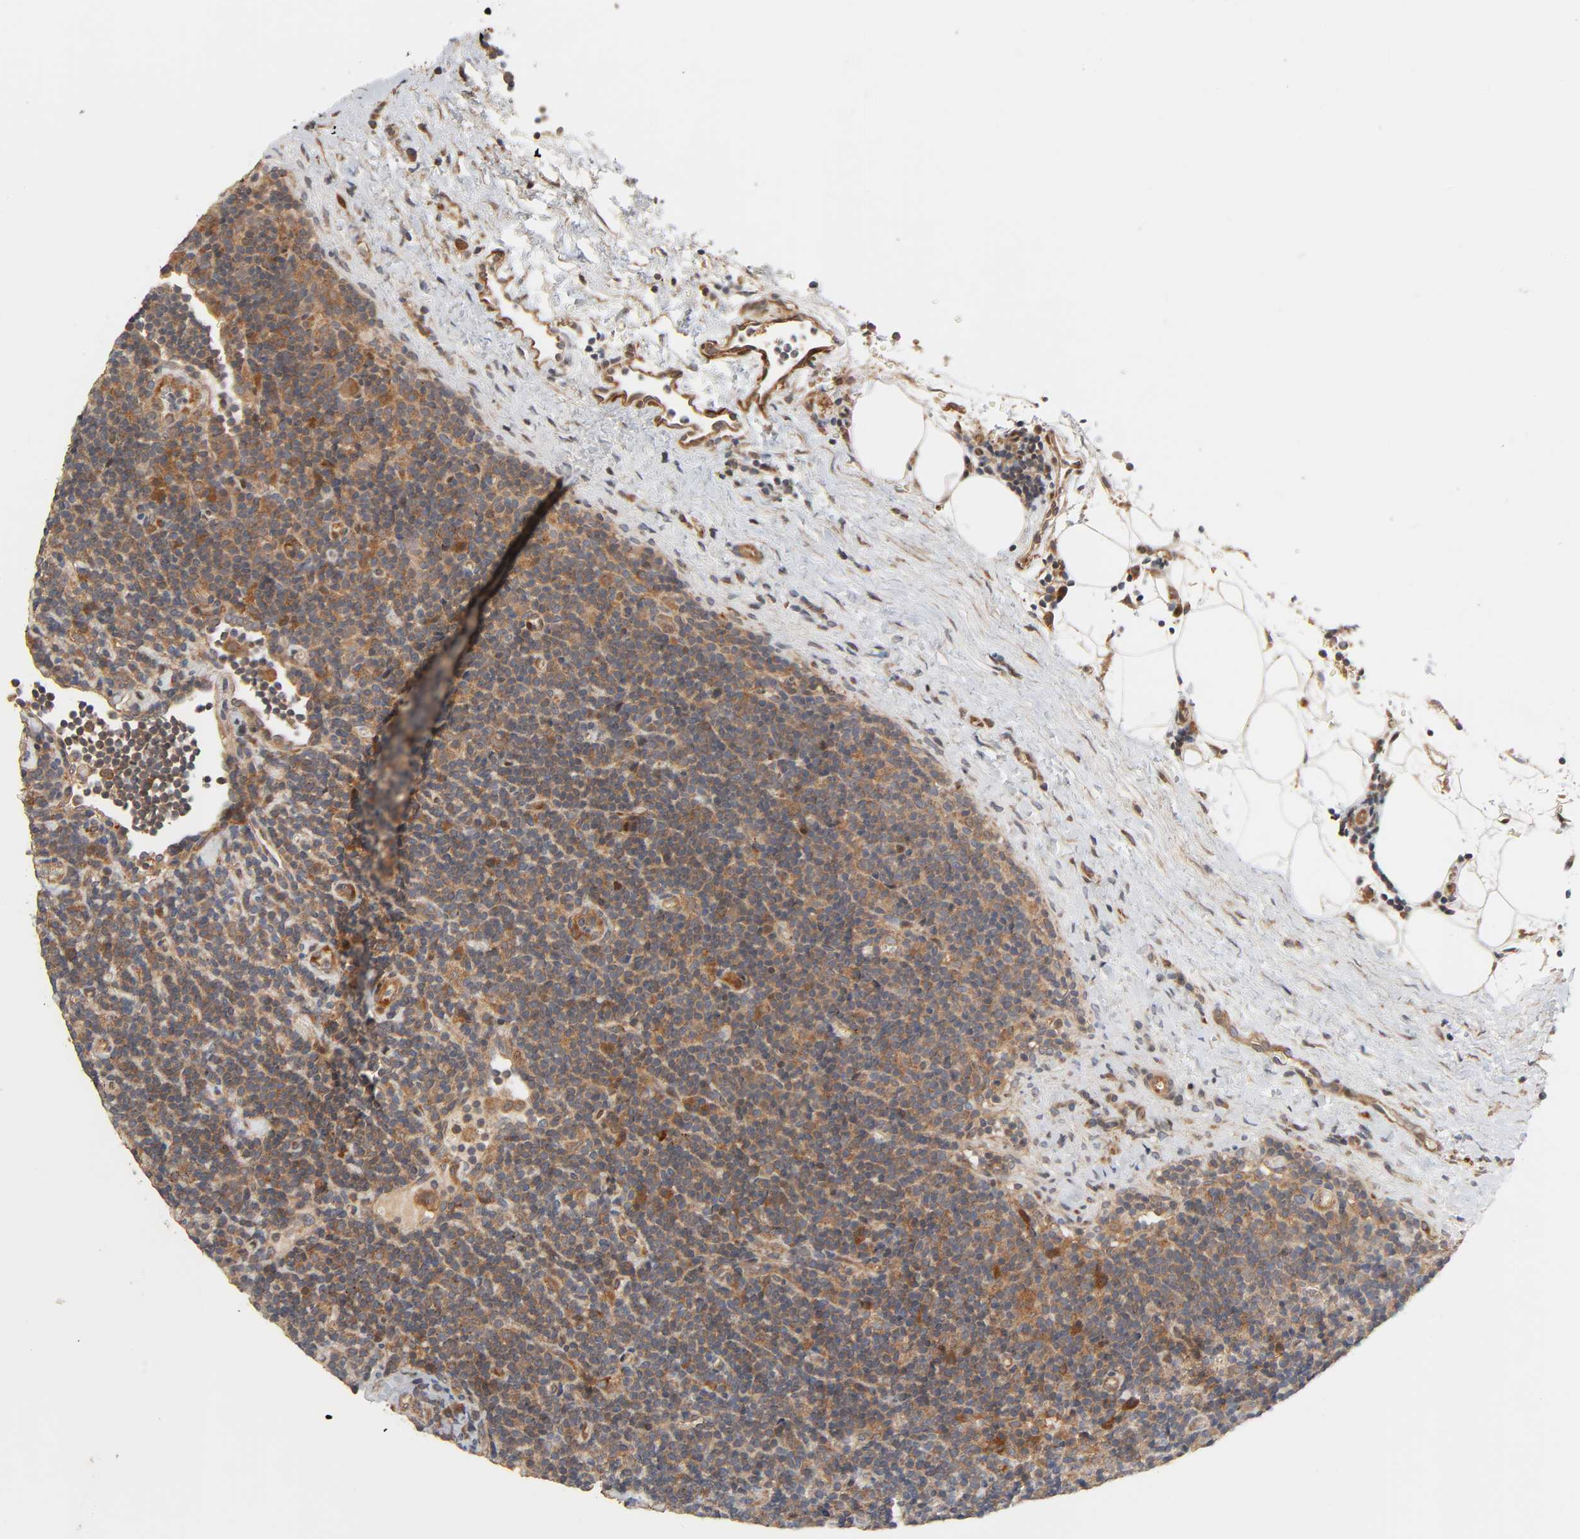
{"staining": {"intensity": "moderate", "quantity": ">75%", "location": "cytoplasmic/membranous"}, "tissue": "lymphoma", "cell_type": "Tumor cells", "image_type": "cancer", "snomed": [{"axis": "morphology", "description": "Malignant lymphoma, non-Hodgkin's type, Low grade"}, {"axis": "topography", "description": "Lymph node"}], "caption": "DAB immunohistochemical staining of low-grade malignant lymphoma, non-Hodgkin's type shows moderate cytoplasmic/membranous protein expression in about >75% of tumor cells. (brown staining indicates protein expression, while blue staining denotes nuclei).", "gene": "NEMF", "patient": {"sex": "male", "age": 70}}